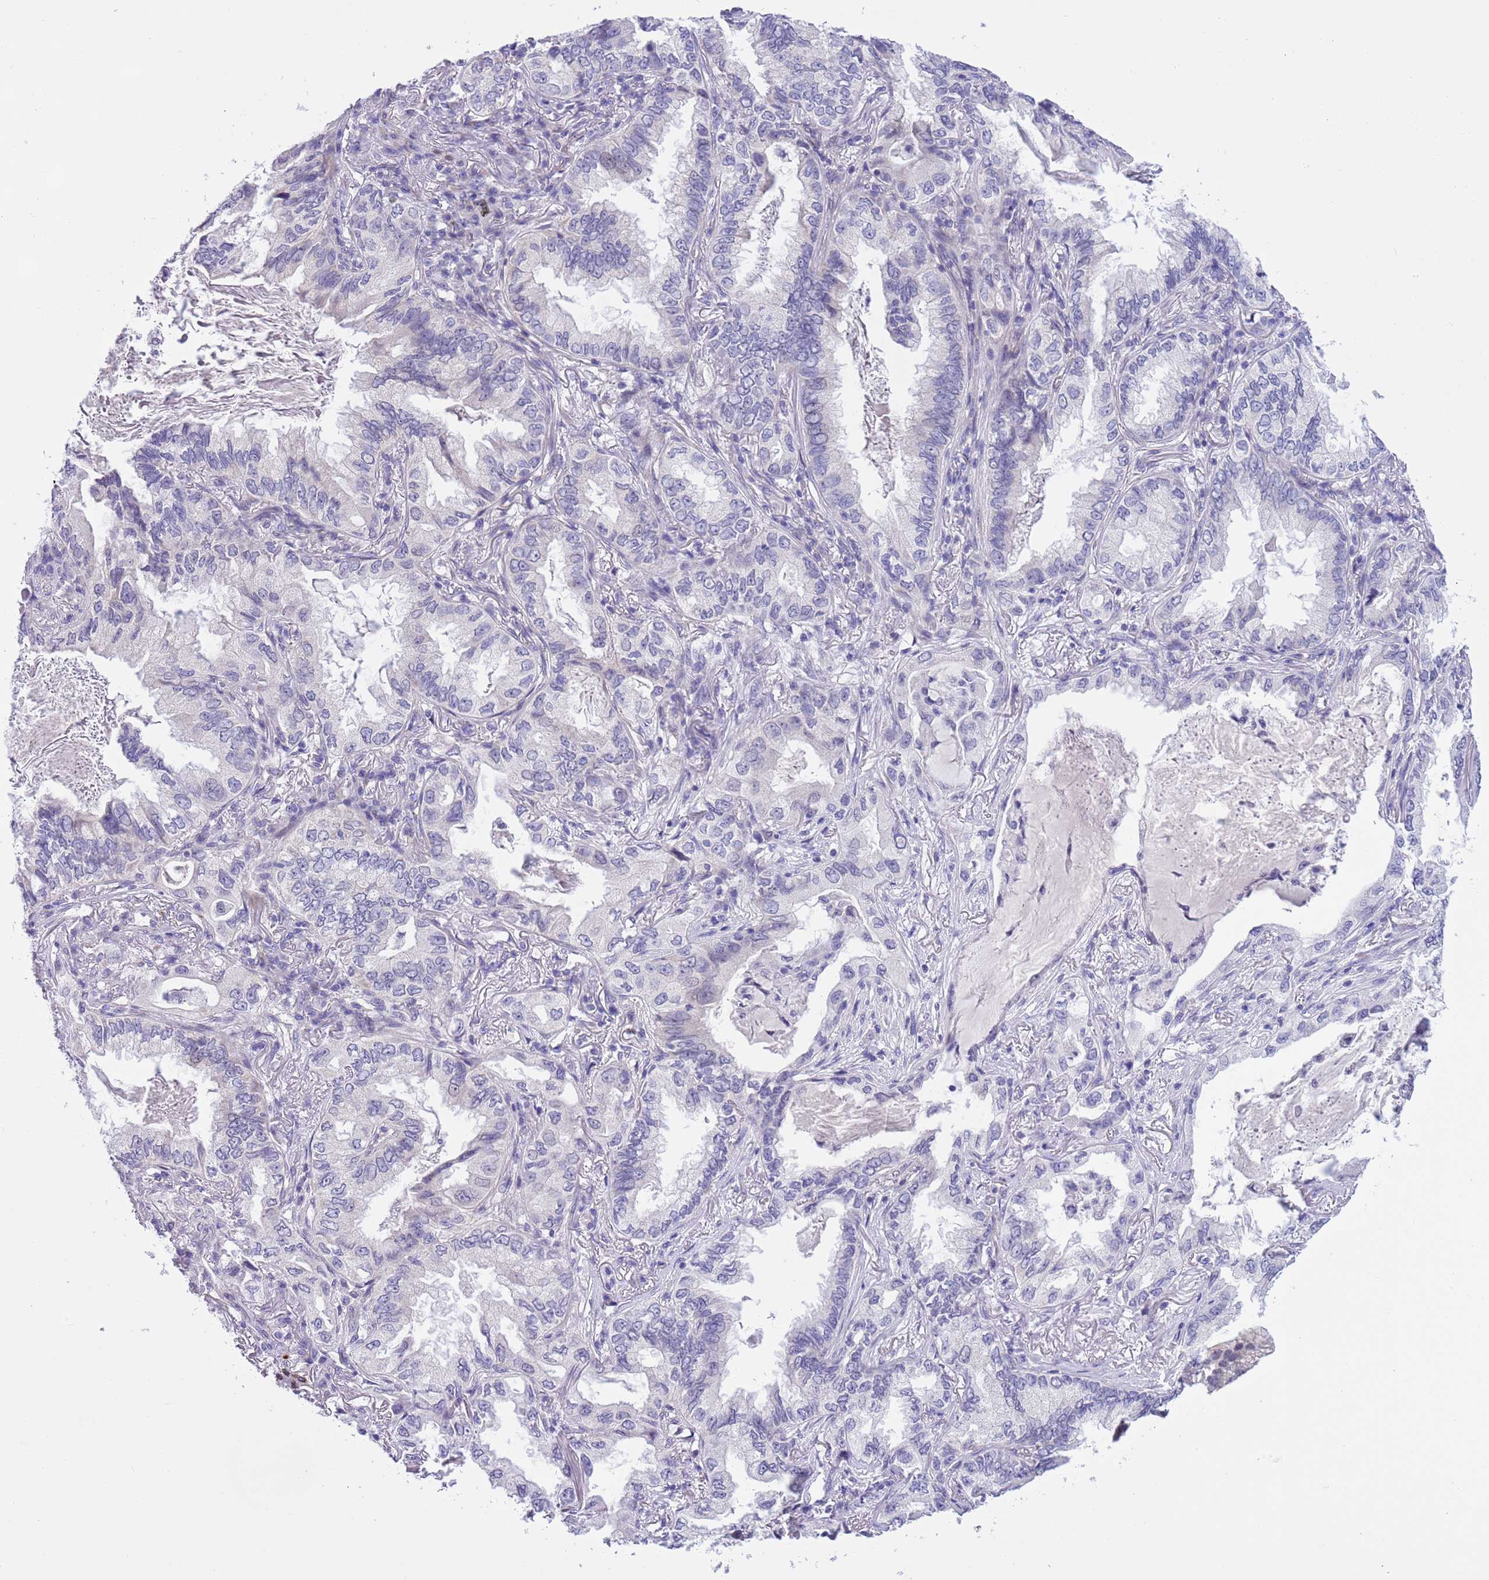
{"staining": {"intensity": "negative", "quantity": "none", "location": "none"}, "tissue": "lung cancer", "cell_type": "Tumor cells", "image_type": "cancer", "snomed": [{"axis": "morphology", "description": "Adenocarcinoma, NOS"}, {"axis": "topography", "description": "Lung"}], "caption": "Tumor cells show no significant protein expression in lung cancer (adenocarcinoma).", "gene": "NET1", "patient": {"sex": "female", "age": 69}}